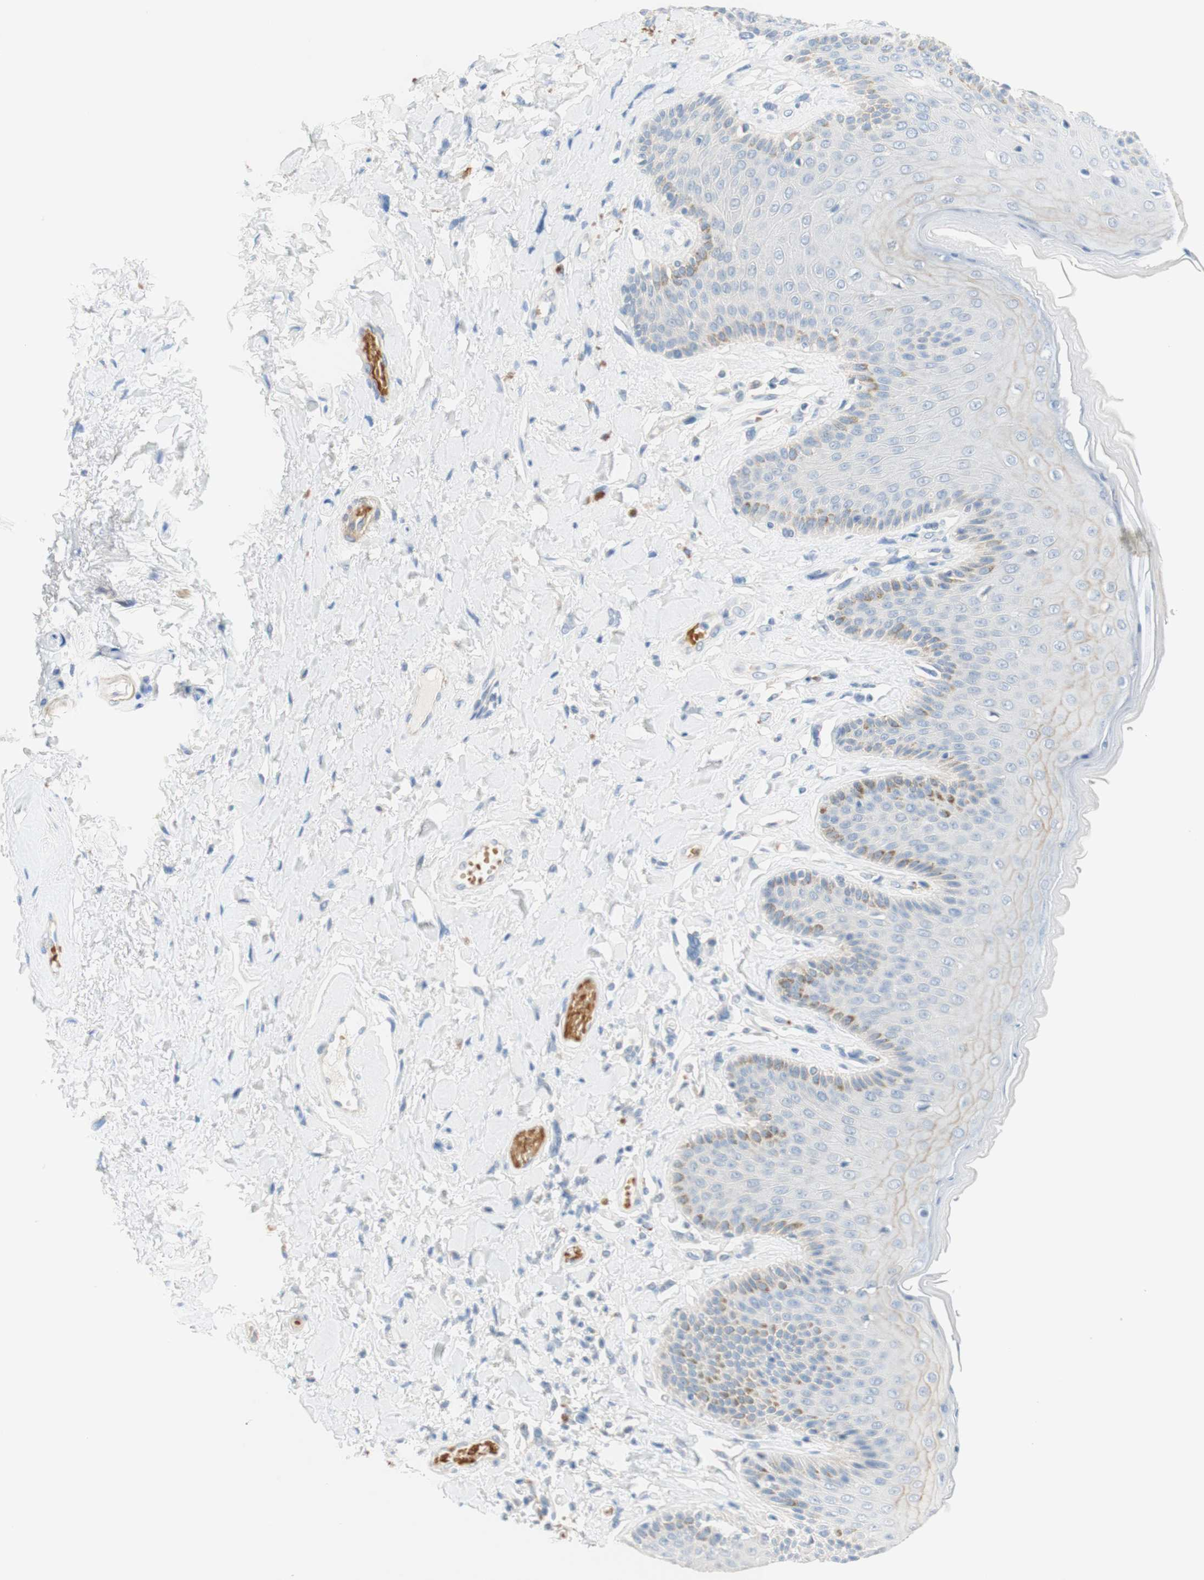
{"staining": {"intensity": "weak", "quantity": "<25%", "location": "cytoplasmic/membranous"}, "tissue": "skin", "cell_type": "Epidermal cells", "image_type": "normal", "snomed": [{"axis": "morphology", "description": "Normal tissue, NOS"}, {"axis": "topography", "description": "Anal"}], "caption": "IHC image of normal skin stained for a protein (brown), which shows no expression in epidermal cells.", "gene": "ENTREP2", "patient": {"sex": "male", "age": 69}}